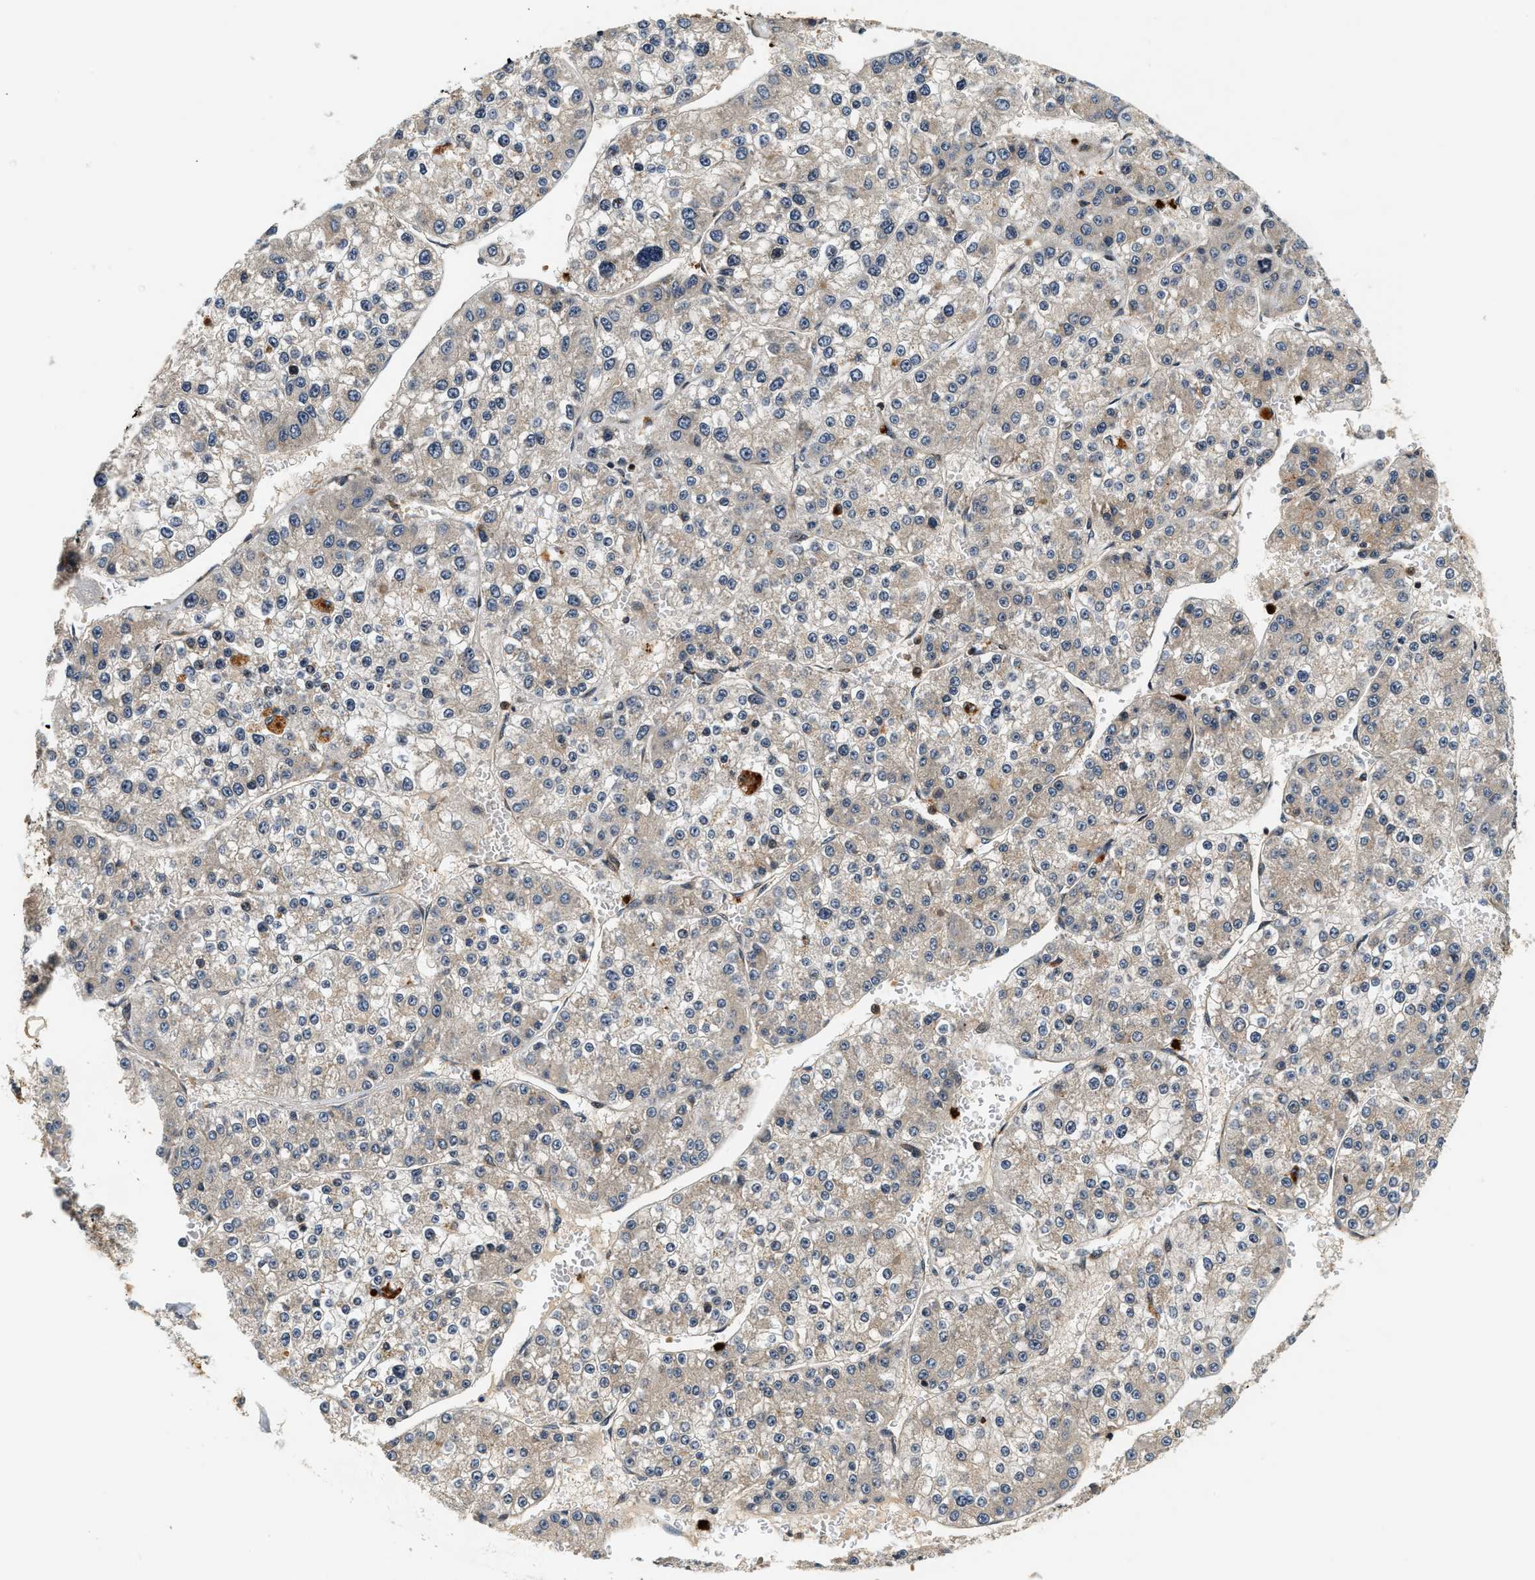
{"staining": {"intensity": "negative", "quantity": "none", "location": "none"}, "tissue": "liver cancer", "cell_type": "Tumor cells", "image_type": "cancer", "snomed": [{"axis": "morphology", "description": "Carcinoma, Hepatocellular, NOS"}, {"axis": "topography", "description": "Liver"}], "caption": "IHC photomicrograph of human liver cancer stained for a protein (brown), which demonstrates no staining in tumor cells.", "gene": "SAMD9", "patient": {"sex": "female", "age": 73}}